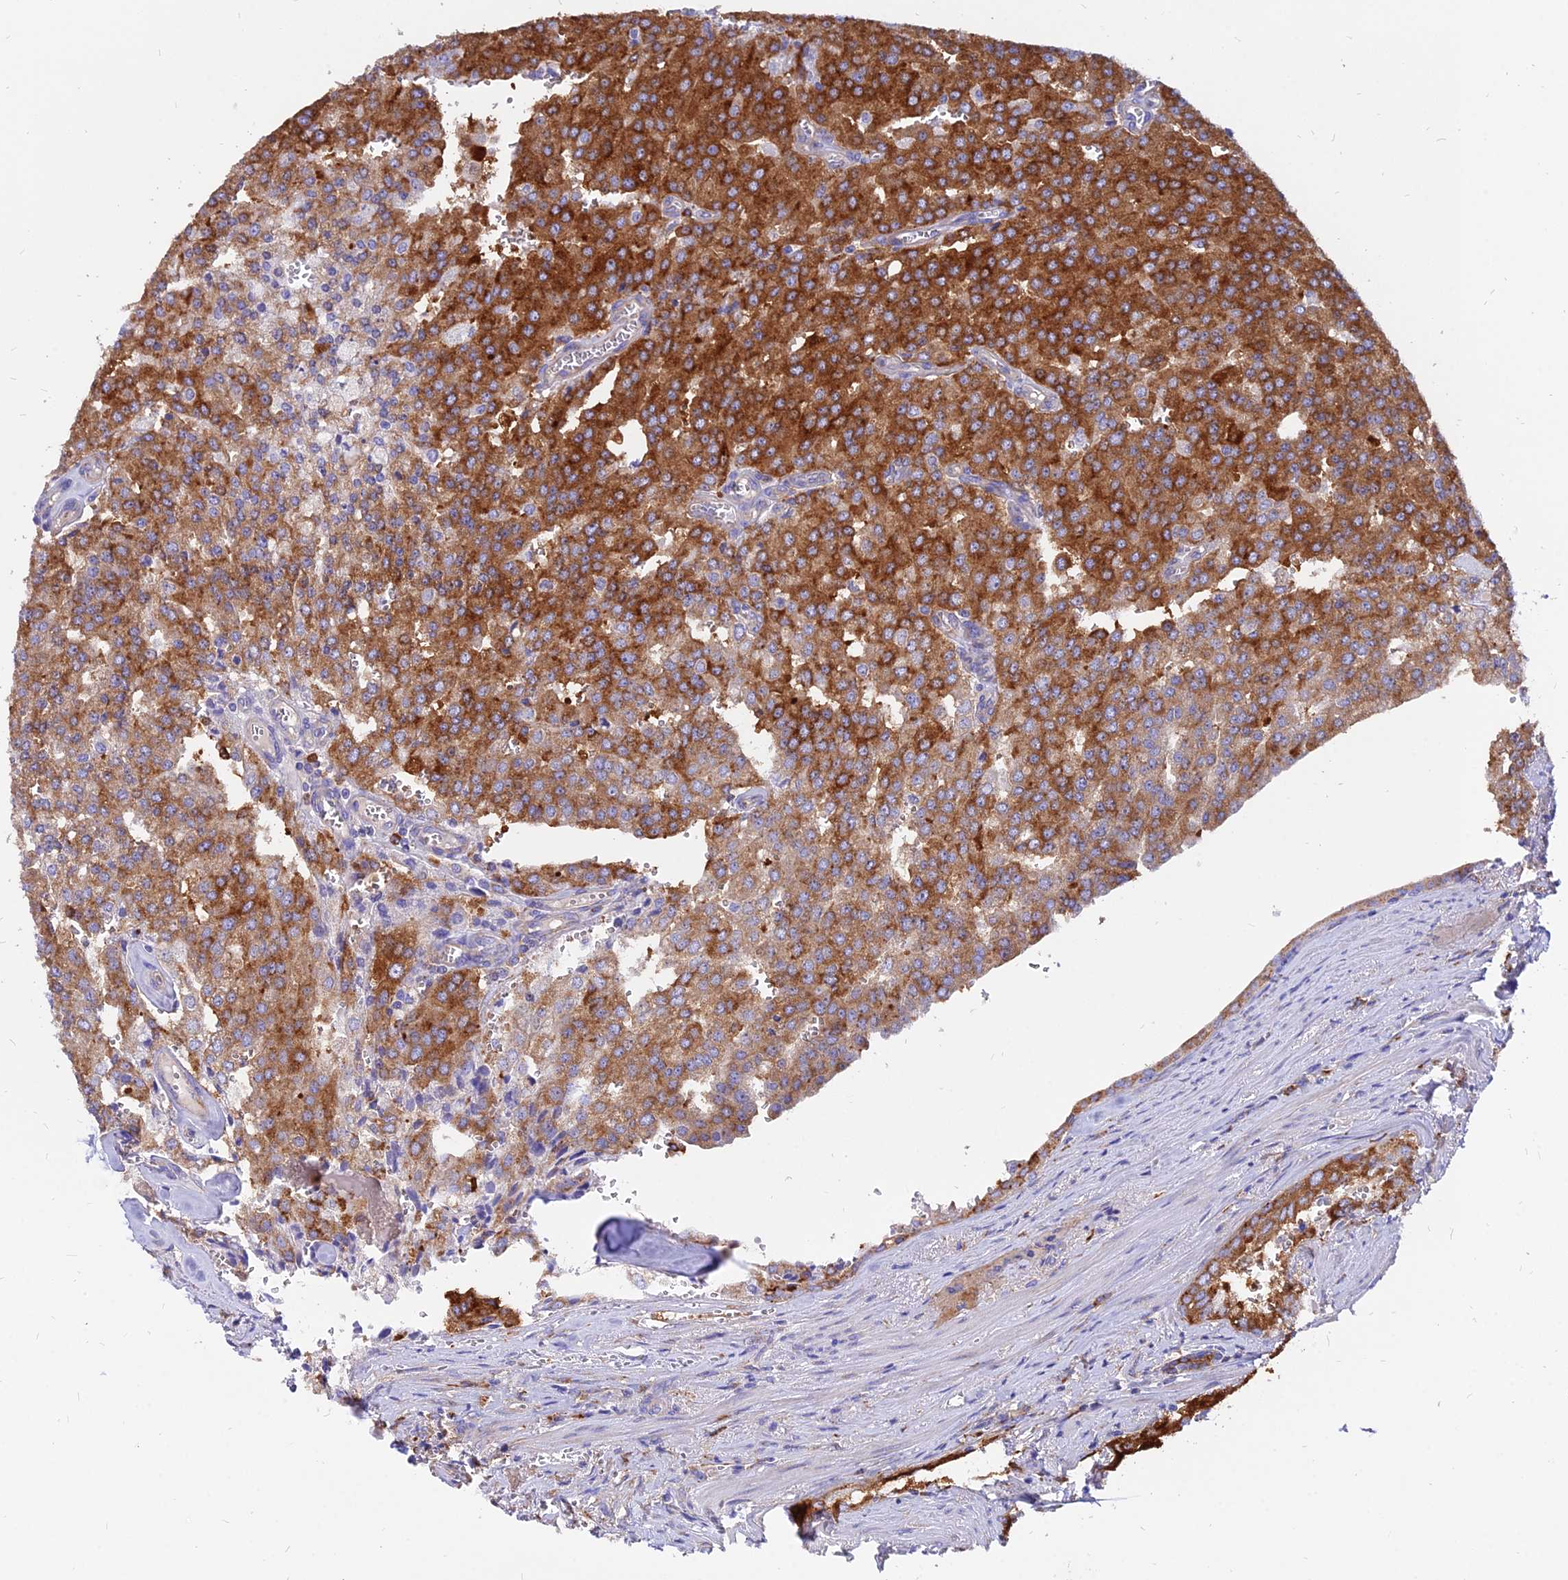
{"staining": {"intensity": "strong", "quantity": ">75%", "location": "cytoplasmic/membranous"}, "tissue": "prostate cancer", "cell_type": "Tumor cells", "image_type": "cancer", "snomed": [{"axis": "morphology", "description": "Adenocarcinoma, High grade"}, {"axis": "topography", "description": "Prostate"}], "caption": "High-grade adenocarcinoma (prostate) stained for a protein reveals strong cytoplasmic/membranous positivity in tumor cells.", "gene": "AGTRAP", "patient": {"sex": "male", "age": 68}}